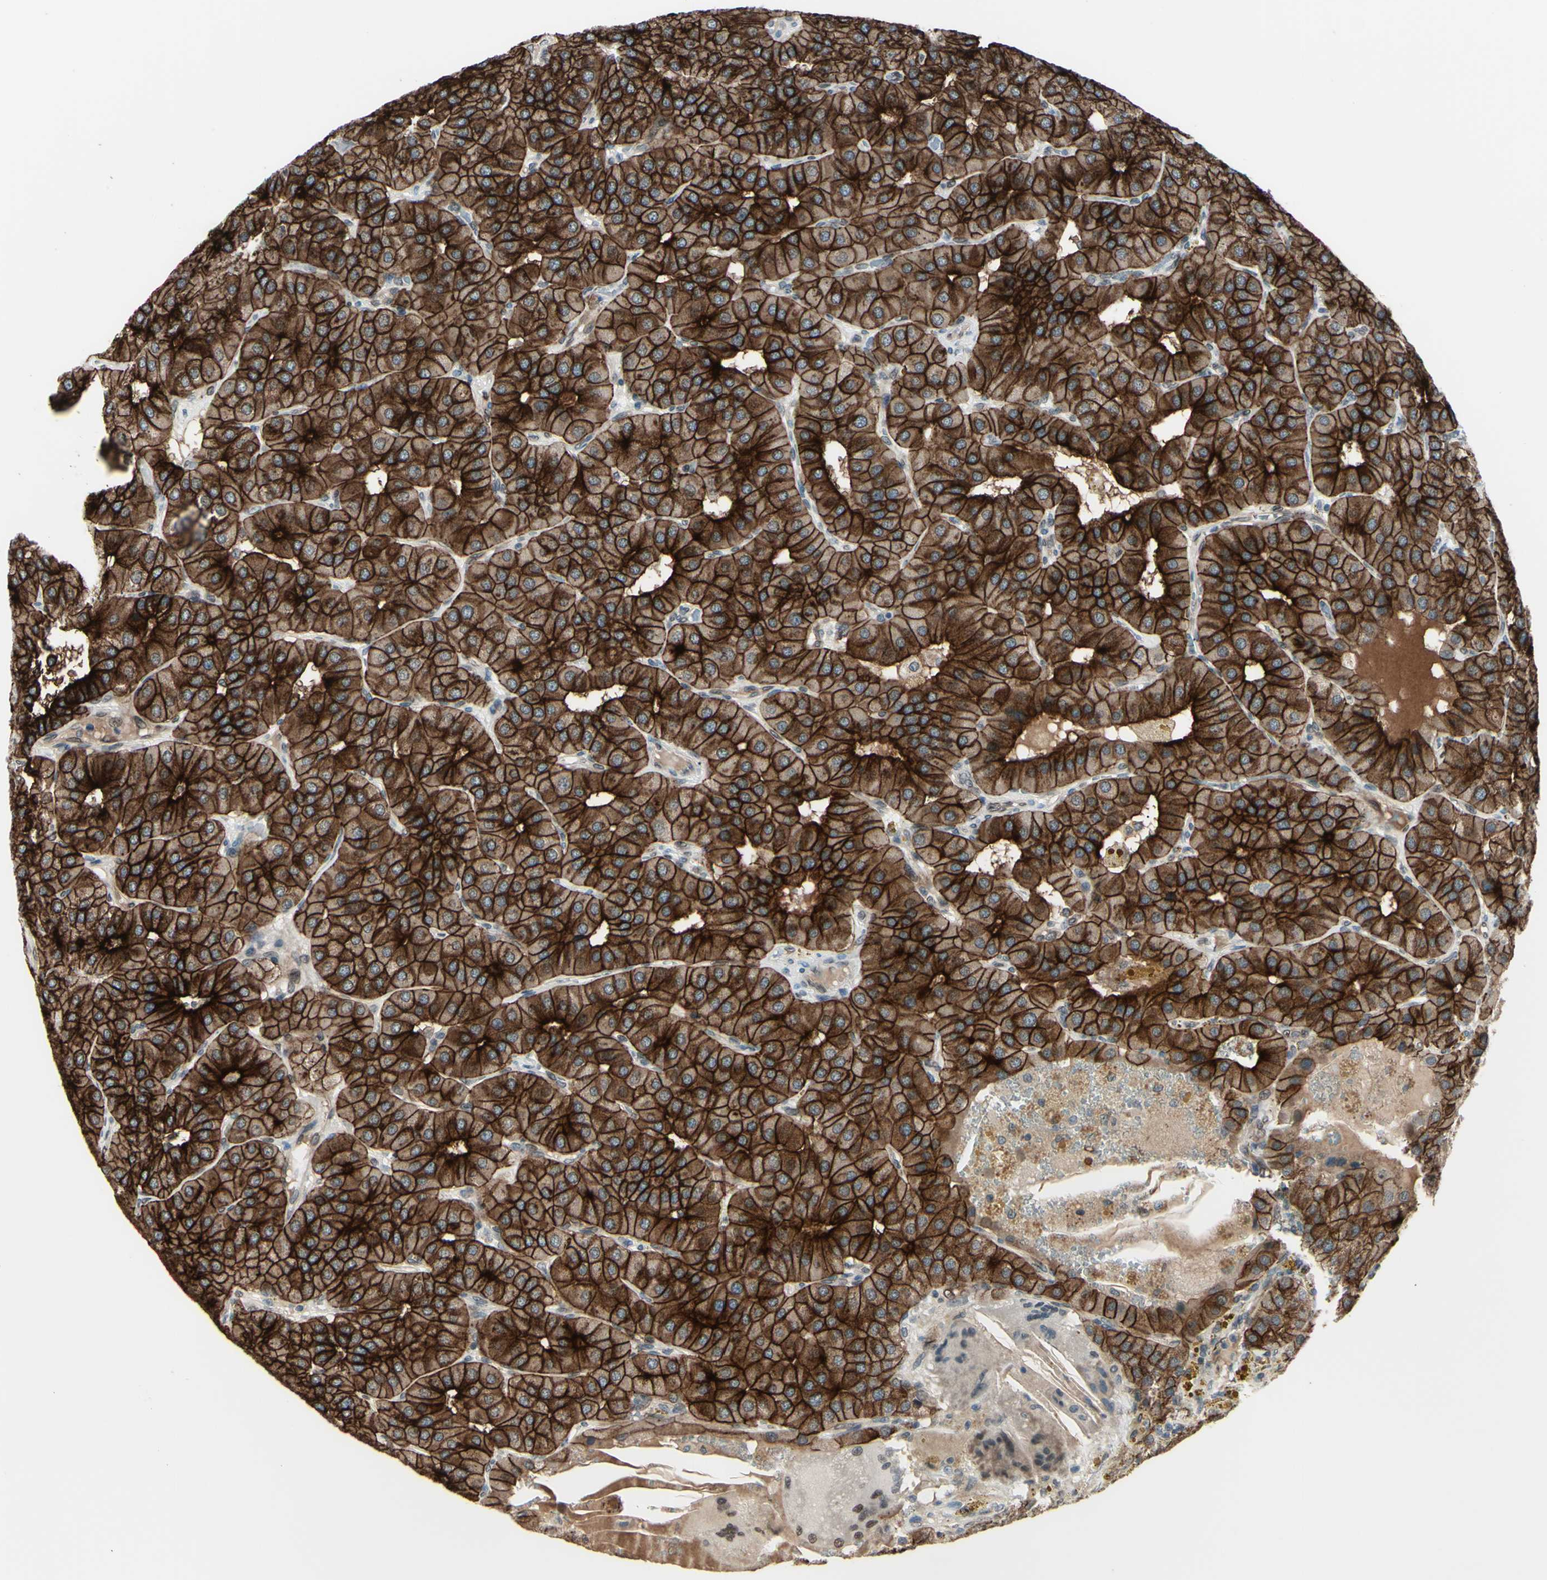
{"staining": {"intensity": "strong", "quantity": ">75%", "location": "cytoplasmic/membranous"}, "tissue": "parathyroid gland", "cell_type": "Glandular cells", "image_type": "normal", "snomed": [{"axis": "morphology", "description": "Normal tissue, NOS"}, {"axis": "morphology", "description": "Adenoma, NOS"}, {"axis": "topography", "description": "Parathyroid gland"}], "caption": "A high-resolution image shows immunohistochemistry staining of normal parathyroid gland, which shows strong cytoplasmic/membranous expression in approximately >75% of glandular cells.", "gene": "MLF2", "patient": {"sex": "female", "age": 86}}